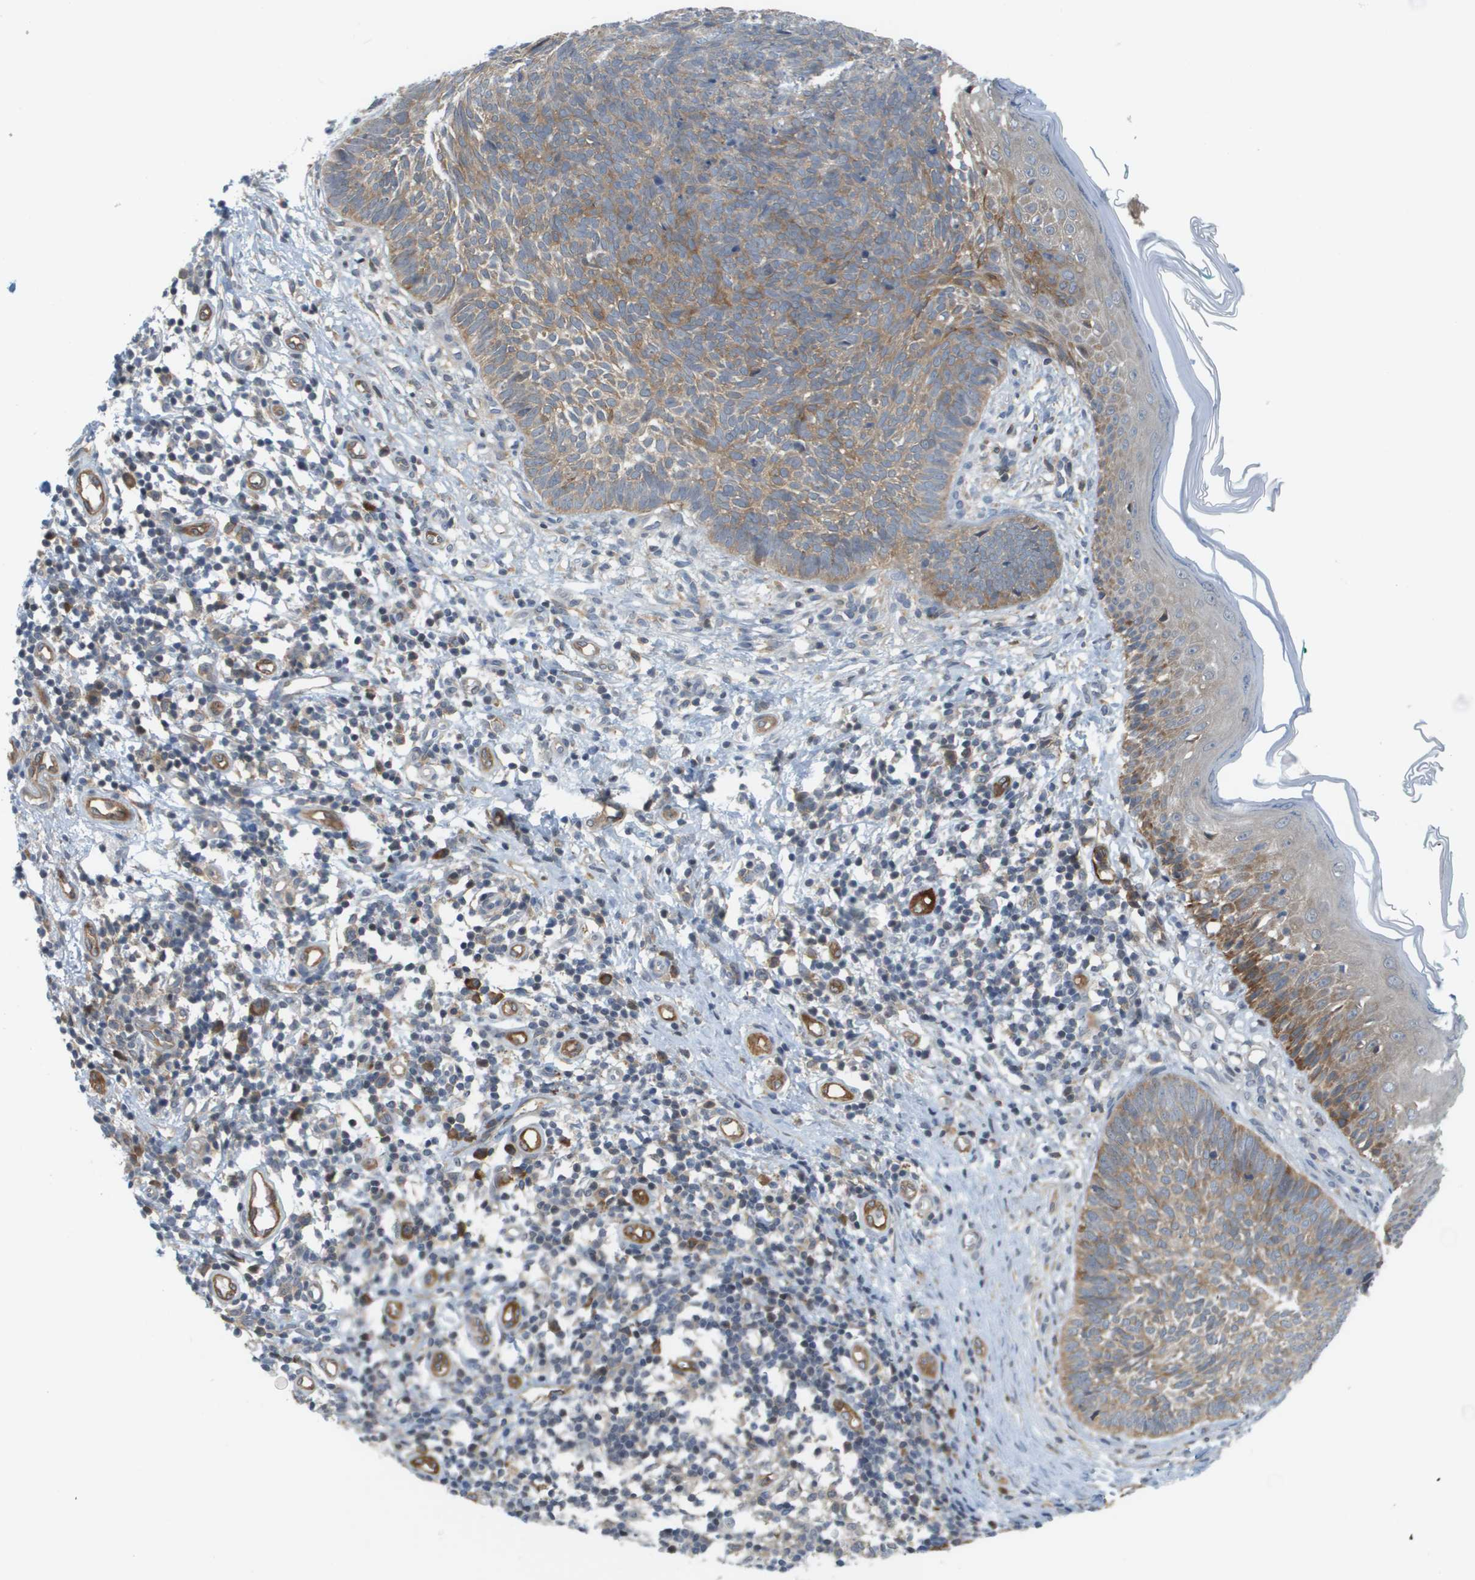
{"staining": {"intensity": "moderate", "quantity": "25%-75%", "location": "cytoplasmic/membranous"}, "tissue": "skin cancer", "cell_type": "Tumor cells", "image_type": "cancer", "snomed": [{"axis": "morphology", "description": "Basal cell carcinoma"}, {"axis": "topography", "description": "Skin"}], "caption": "Human skin cancer stained for a protein (brown) exhibits moderate cytoplasmic/membranous positive positivity in approximately 25%-75% of tumor cells.", "gene": "MARCHF8", "patient": {"sex": "male", "age": 60}}